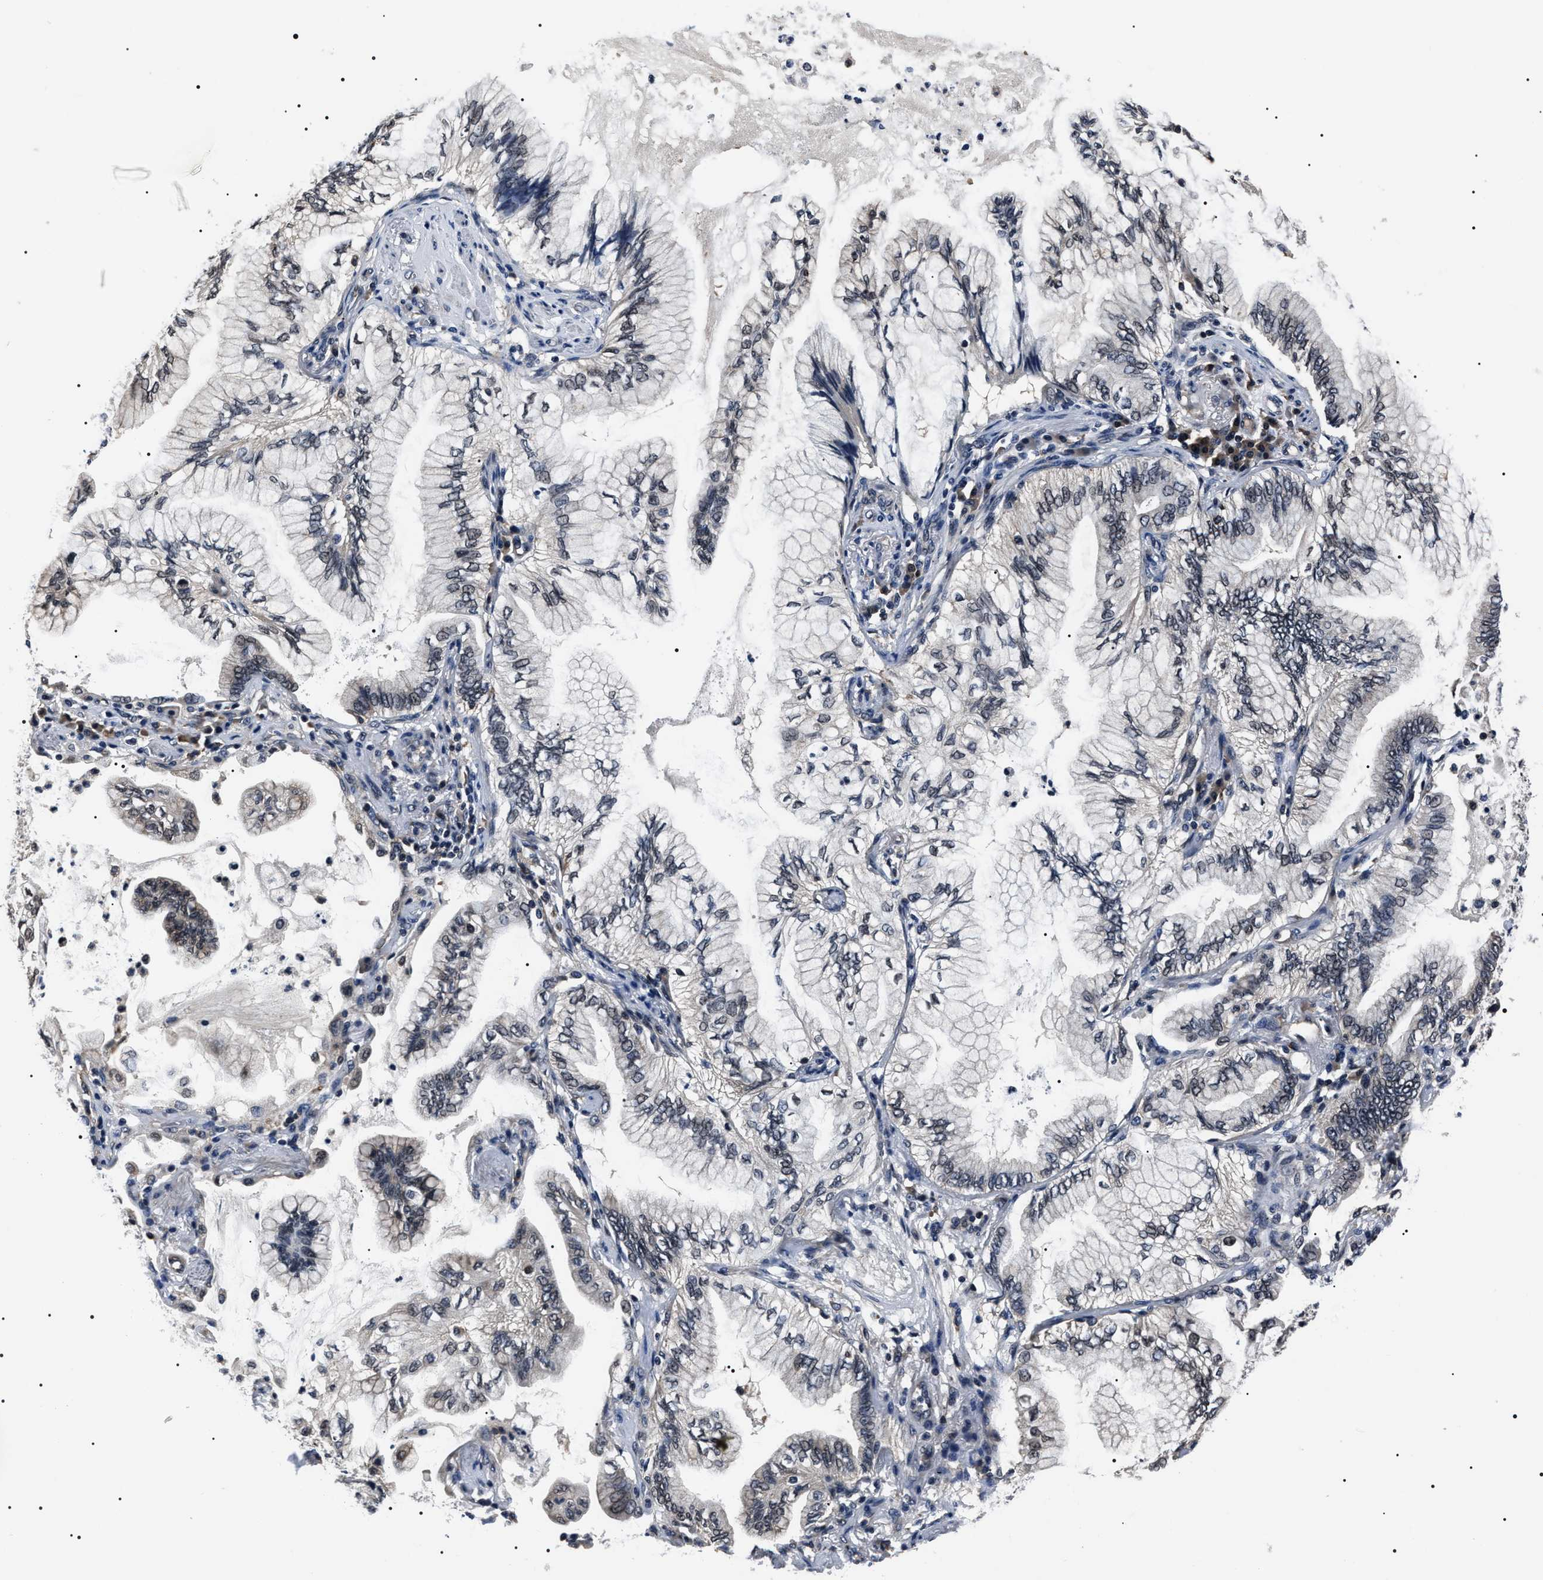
{"staining": {"intensity": "moderate", "quantity": "<25%", "location": "cytoplasmic/membranous"}, "tissue": "lung cancer", "cell_type": "Tumor cells", "image_type": "cancer", "snomed": [{"axis": "morphology", "description": "Normal tissue, NOS"}, {"axis": "morphology", "description": "Adenocarcinoma, NOS"}, {"axis": "topography", "description": "Bronchus"}, {"axis": "topography", "description": "Lung"}], "caption": "Brown immunohistochemical staining in human lung adenocarcinoma demonstrates moderate cytoplasmic/membranous staining in about <25% of tumor cells.", "gene": "SIPA1", "patient": {"sex": "female", "age": 70}}